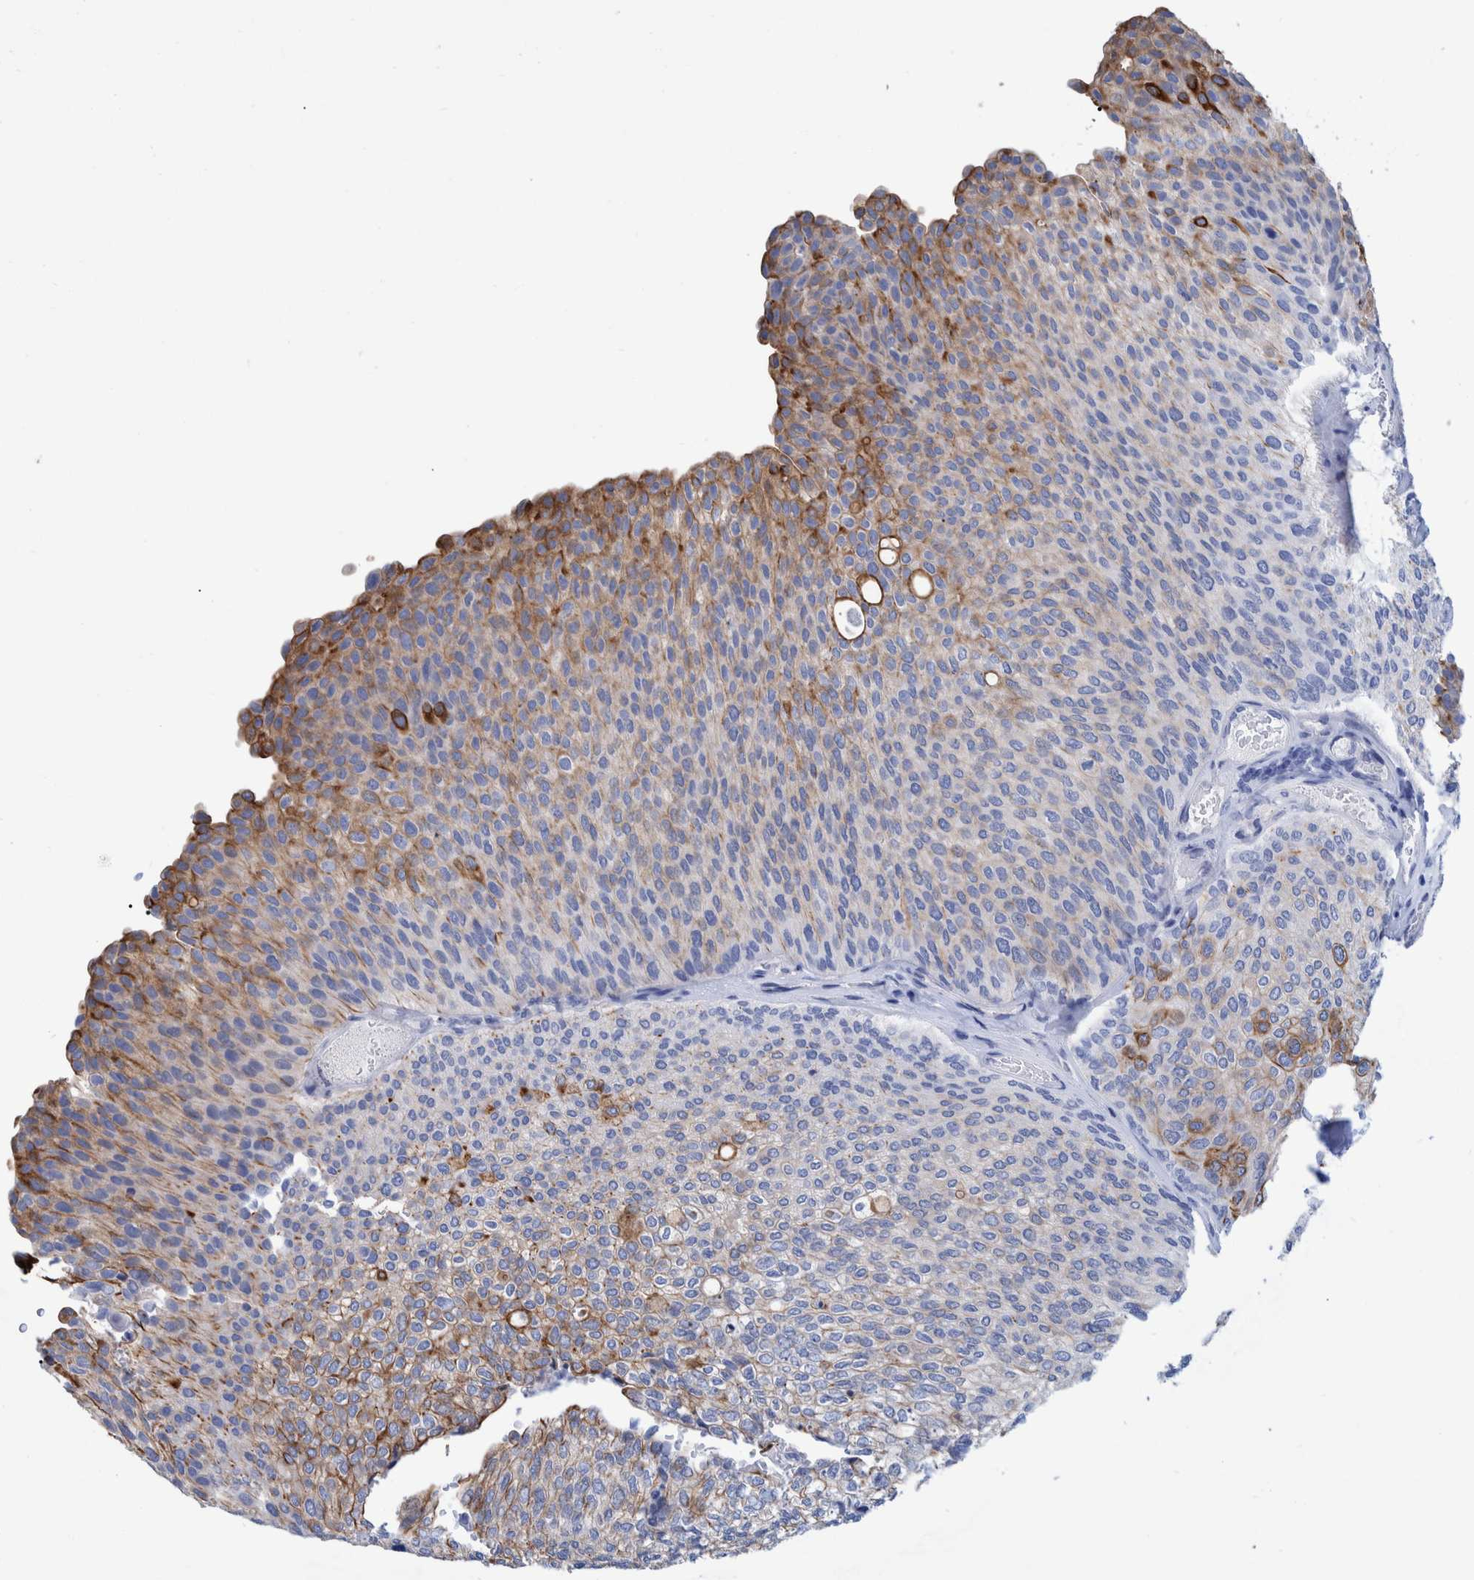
{"staining": {"intensity": "moderate", "quantity": "25%-75%", "location": "cytoplasmic/membranous"}, "tissue": "urothelial cancer", "cell_type": "Tumor cells", "image_type": "cancer", "snomed": [{"axis": "morphology", "description": "Urothelial carcinoma, Low grade"}, {"axis": "topography", "description": "Urinary bladder"}], "caption": "A high-resolution histopathology image shows IHC staining of urothelial carcinoma (low-grade), which shows moderate cytoplasmic/membranous expression in approximately 25%-75% of tumor cells. Ihc stains the protein of interest in brown and the nuclei are stained blue.", "gene": "MKS1", "patient": {"sex": "female", "age": 79}}